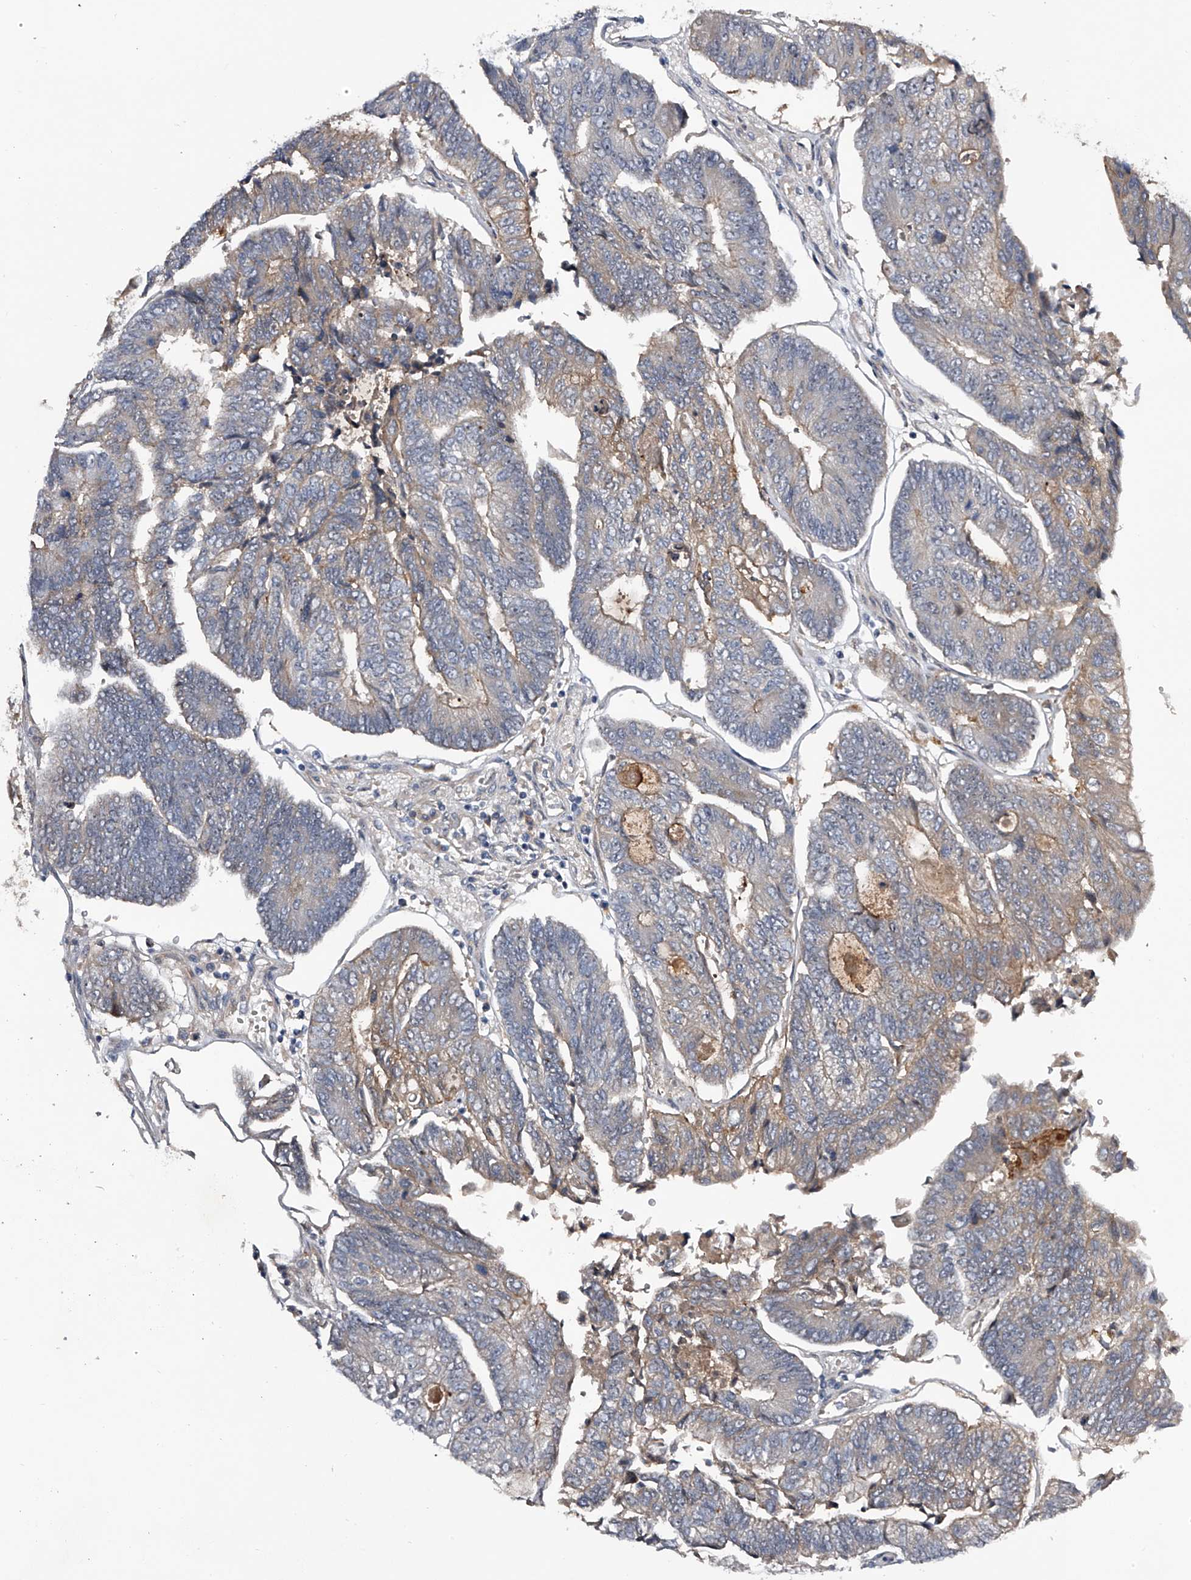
{"staining": {"intensity": "weak", "quantity": "25%-75%", "location": "cytoplasmic/membranous"}, "tissue": "colorectal cancer", "cell_type": "Tumor cells", "image_type": "cancer", "snomed": [{"axis": "morphology", "description": "Adenocarcinoma, NOS"}, {"axis": "topography", "description": "Colon"}], "caption": "High-power microscopy captured an immunohistochemistry micrograph of adenocarcinoma (colorectal), revealing weak cytoplasmic/membranous staining in about 25%-75% of tumor cells.", "gene": "MDN1", "patient": {"sex": "female", "age": 67}}